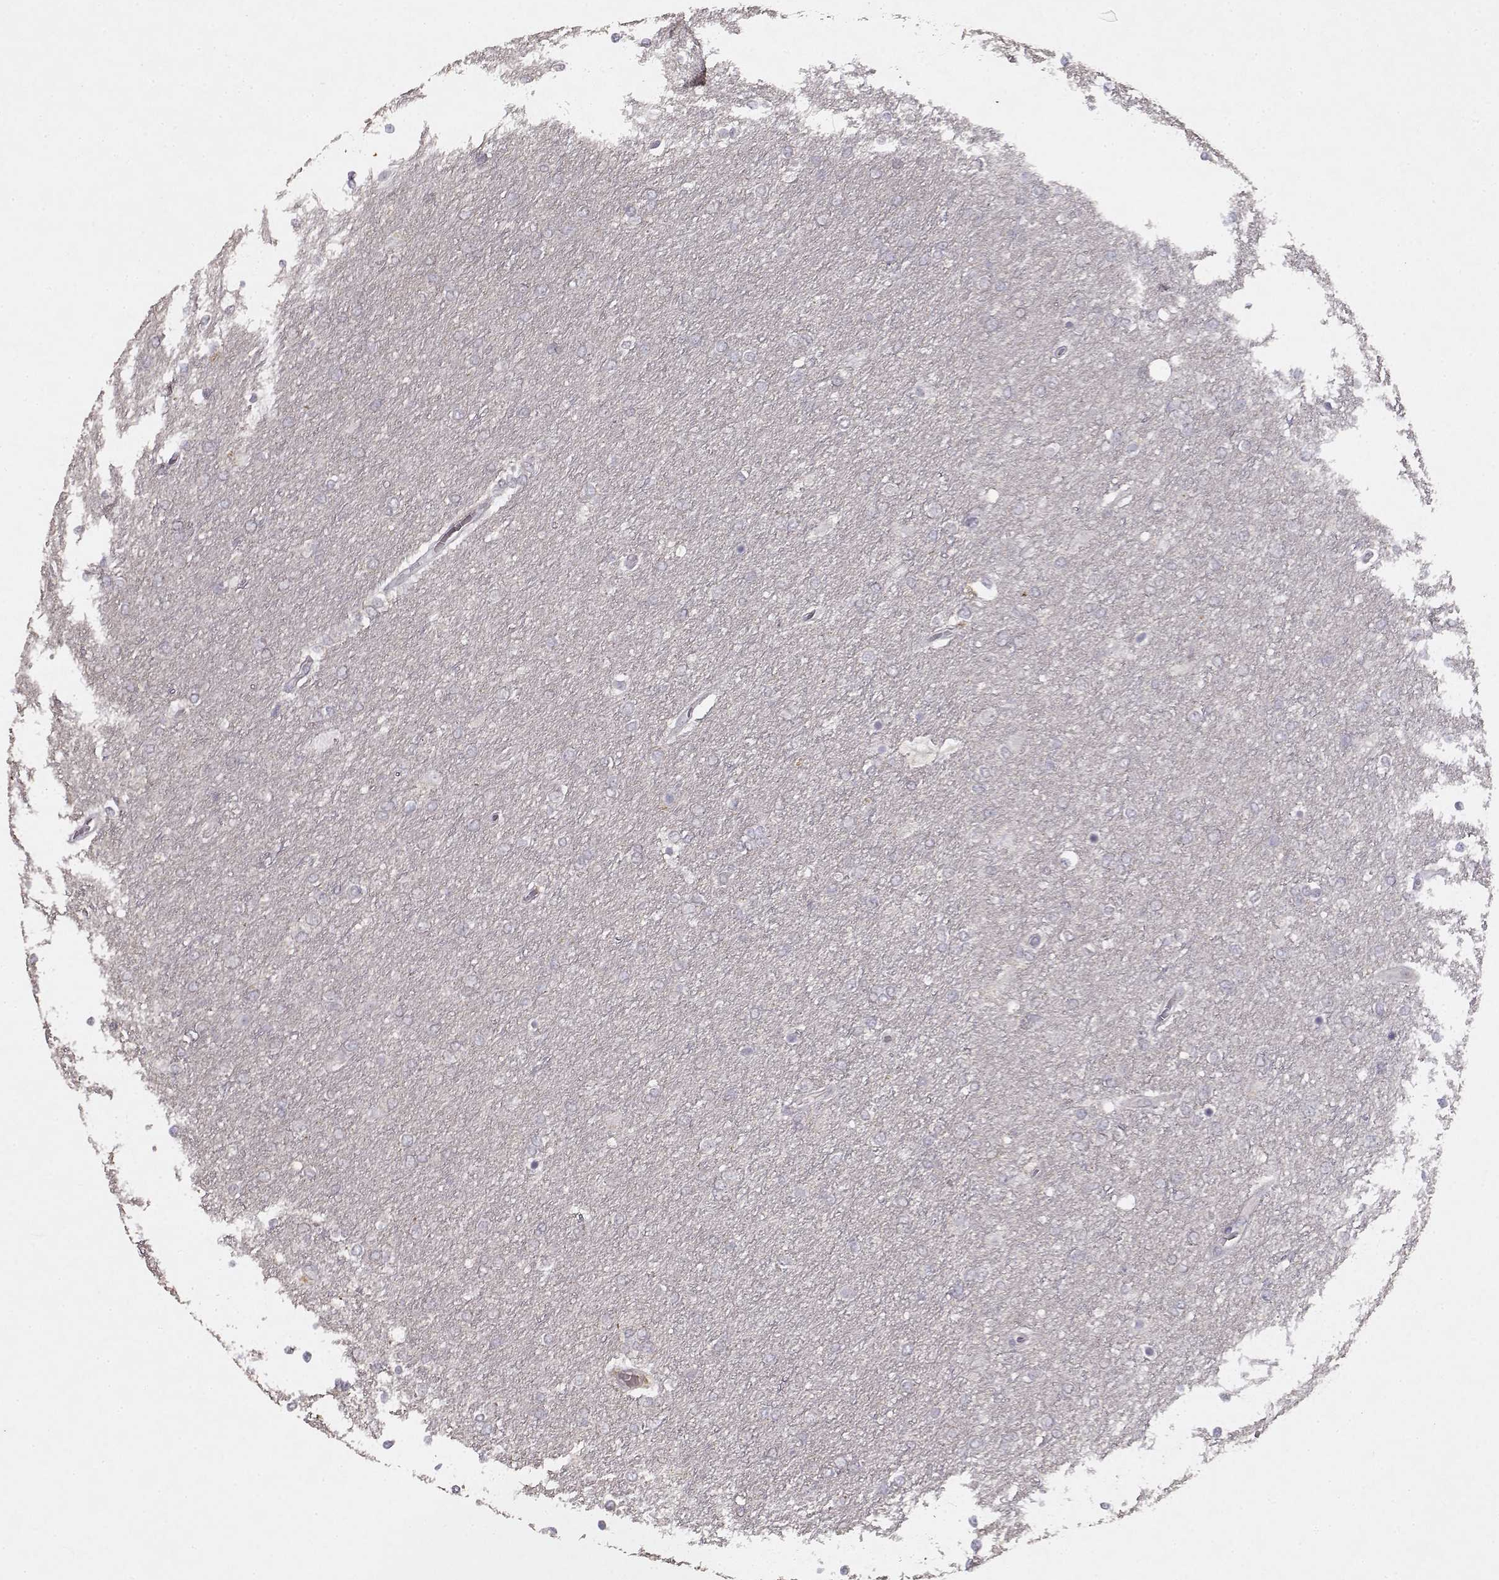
{"staining": {"intensity": "negative", "quantity": "none", "location": "none"}, "tissue": "glioma", "cell_type": "Tumor cells", "image_type": "cancer", "snomed": [{"axis": "morphology", "description": "Glioma, malignant, High grade"}, {"axis": "topography", "description": "Brain"}], "caption": "Tumor cells show no significant protein staining in glioma.", "gene": "BMX", "patient": {"sex": "female", "age": 61}}